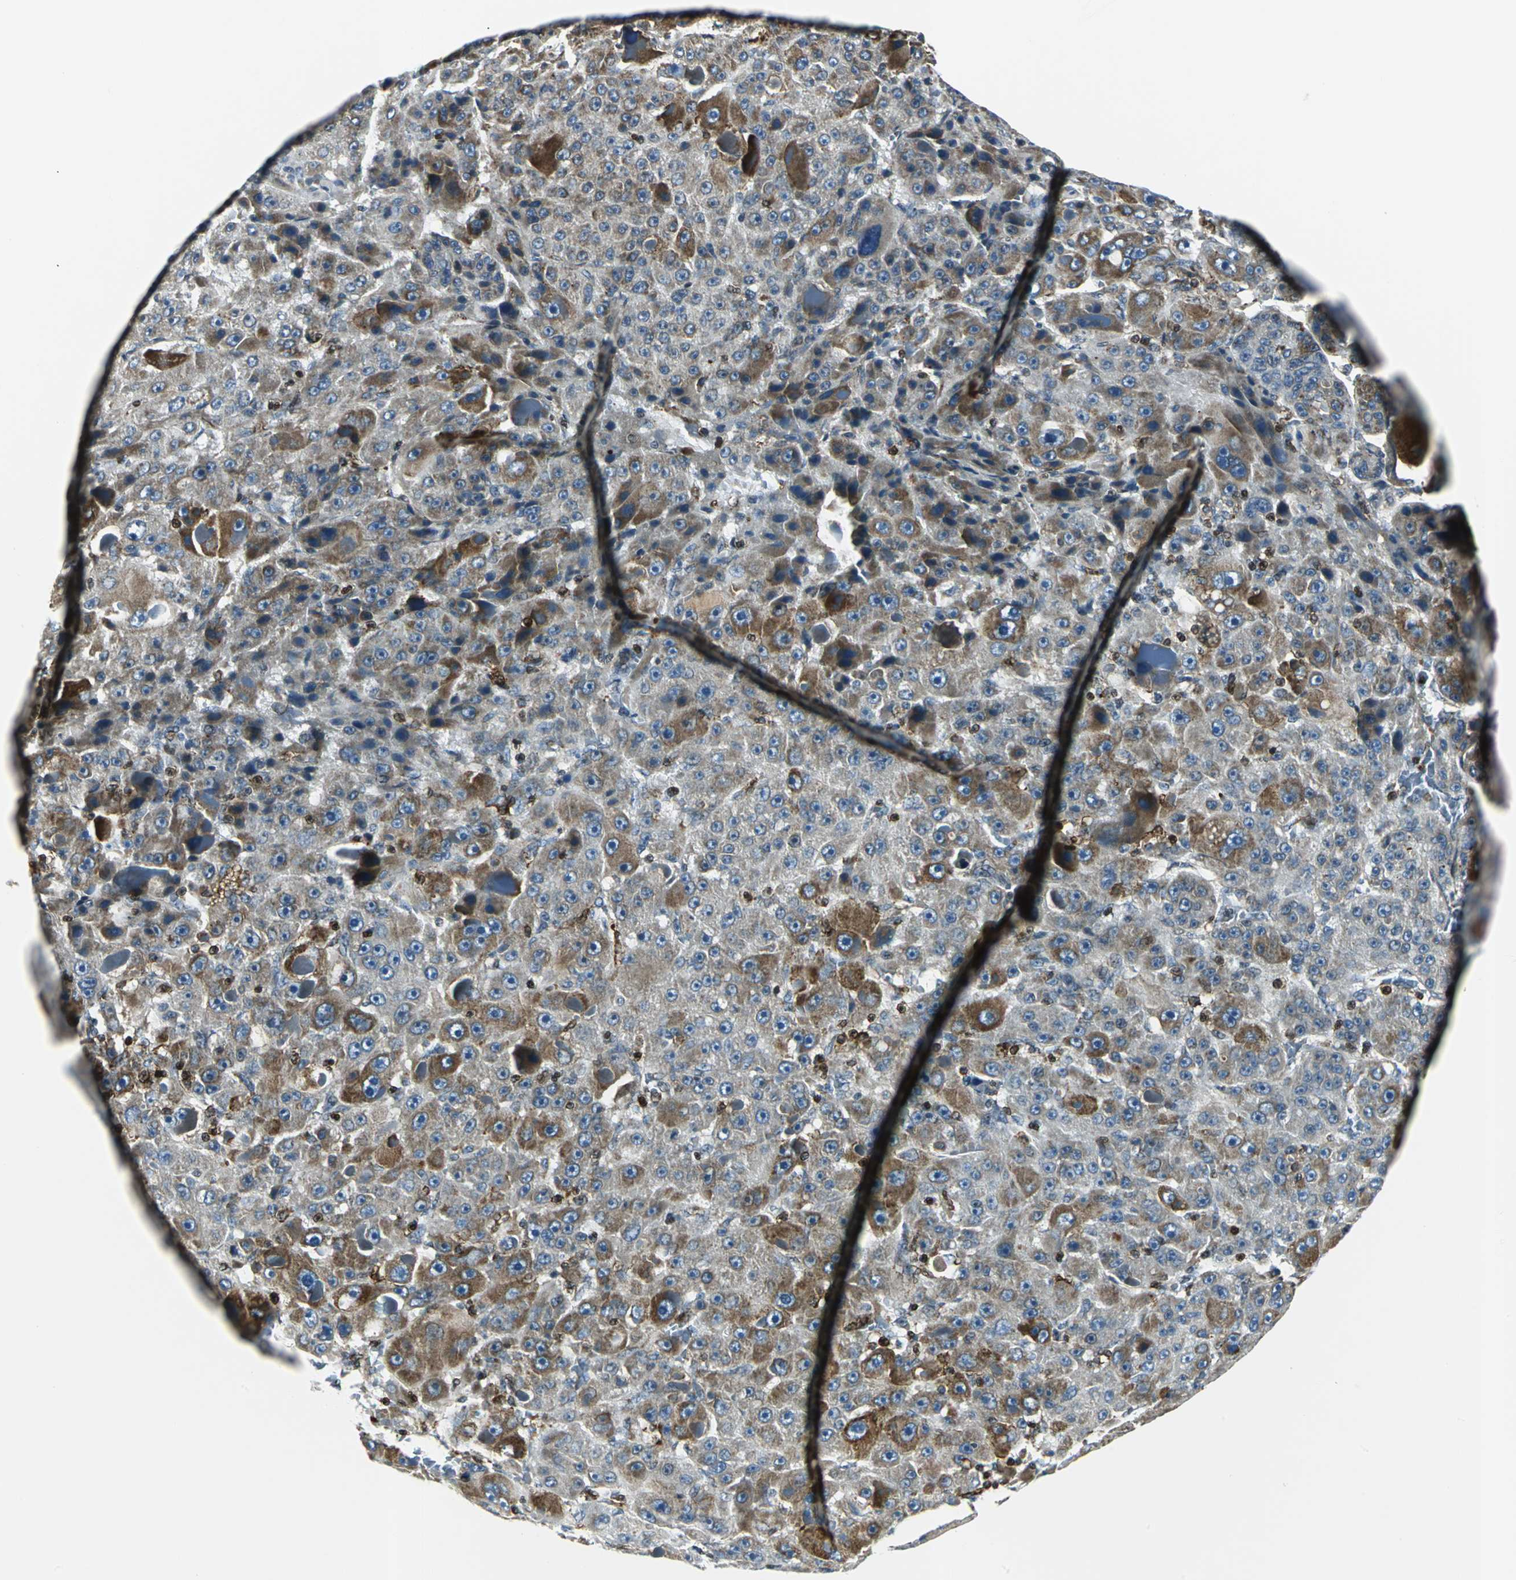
{"staining": {"intensity": "moderate", "quantity": "25%-75%", "location": "cytoplasmic/membranous"}, "tissue": "liver cancer", "cell_type": "Tumor cells", "image_type": "cancer", "snomed": [{"axis": "morphology", "description": "Carcinoma, Hepatocellular, NOS"}, {"axis": "topography", "description": "Liver"}], "caption": "Liver cancer (hepatocellular carcinoma) stained with a protein marker shows moderate staining in tumor cells.", "gene": "USP40", "patient": {"sex": "male", "age": 76}}